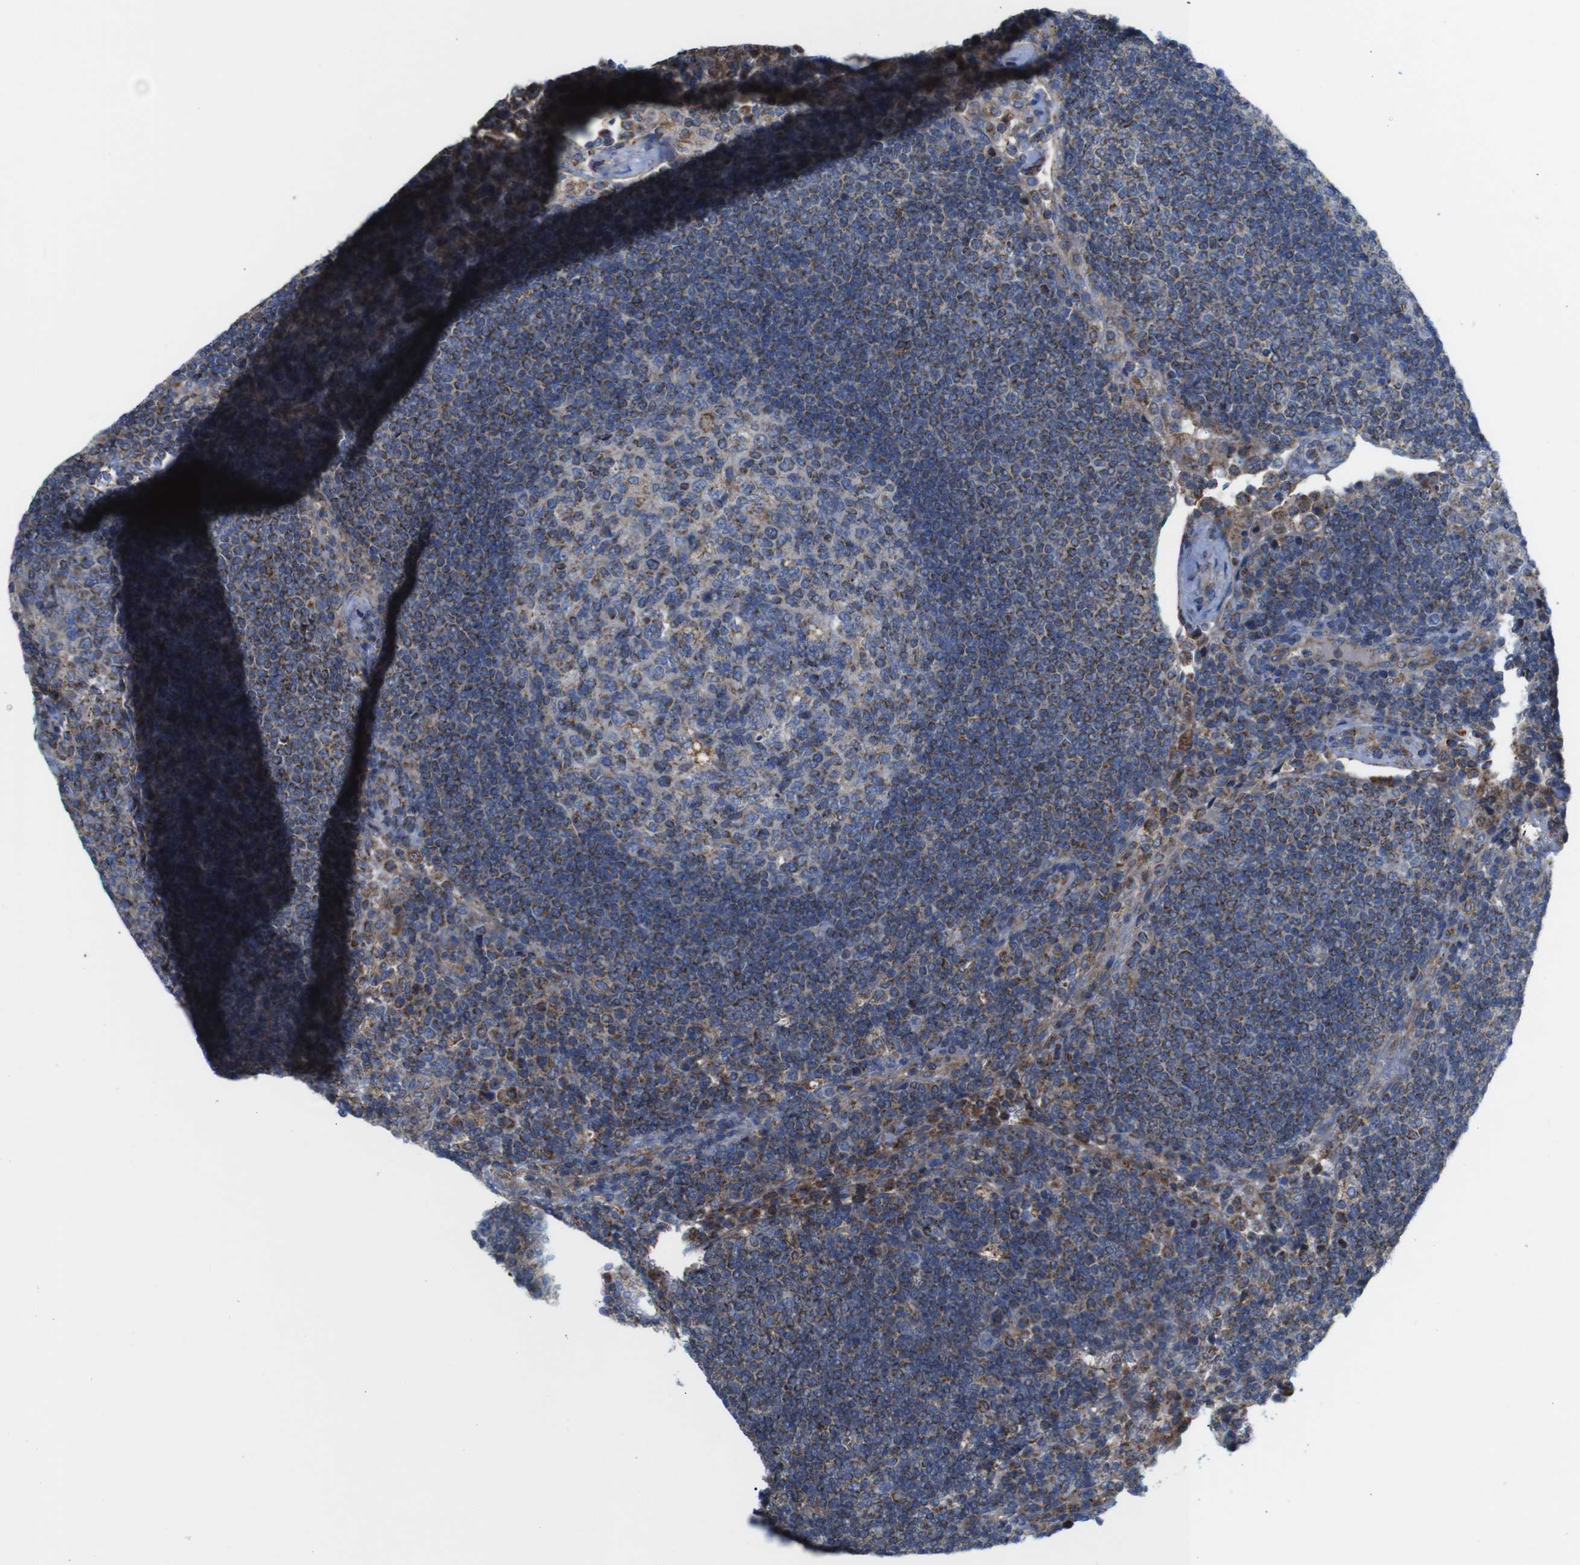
{"staining": {"intensity": "moderate", "quantity": "25%-75%", "location": "cytoplasmic/membranous"}, "tissue": "lymph node", "cell_type": "Germinal center cells", "image_type": "normal", "snomed": [{"axis": "morphology", "description": "Normal tissue, NOS"}, {"axis": "topography", "description": "Lymph node"}], "caption": "Moderate cytoplasmic/membranous staining for a protein is seen in about 25%-75% of germinal center cells of normal lymph node using immunohistochemistry (IHC).", "gene": "PDCD1LG2", "patient": {"sex": "female", "age": 53}}